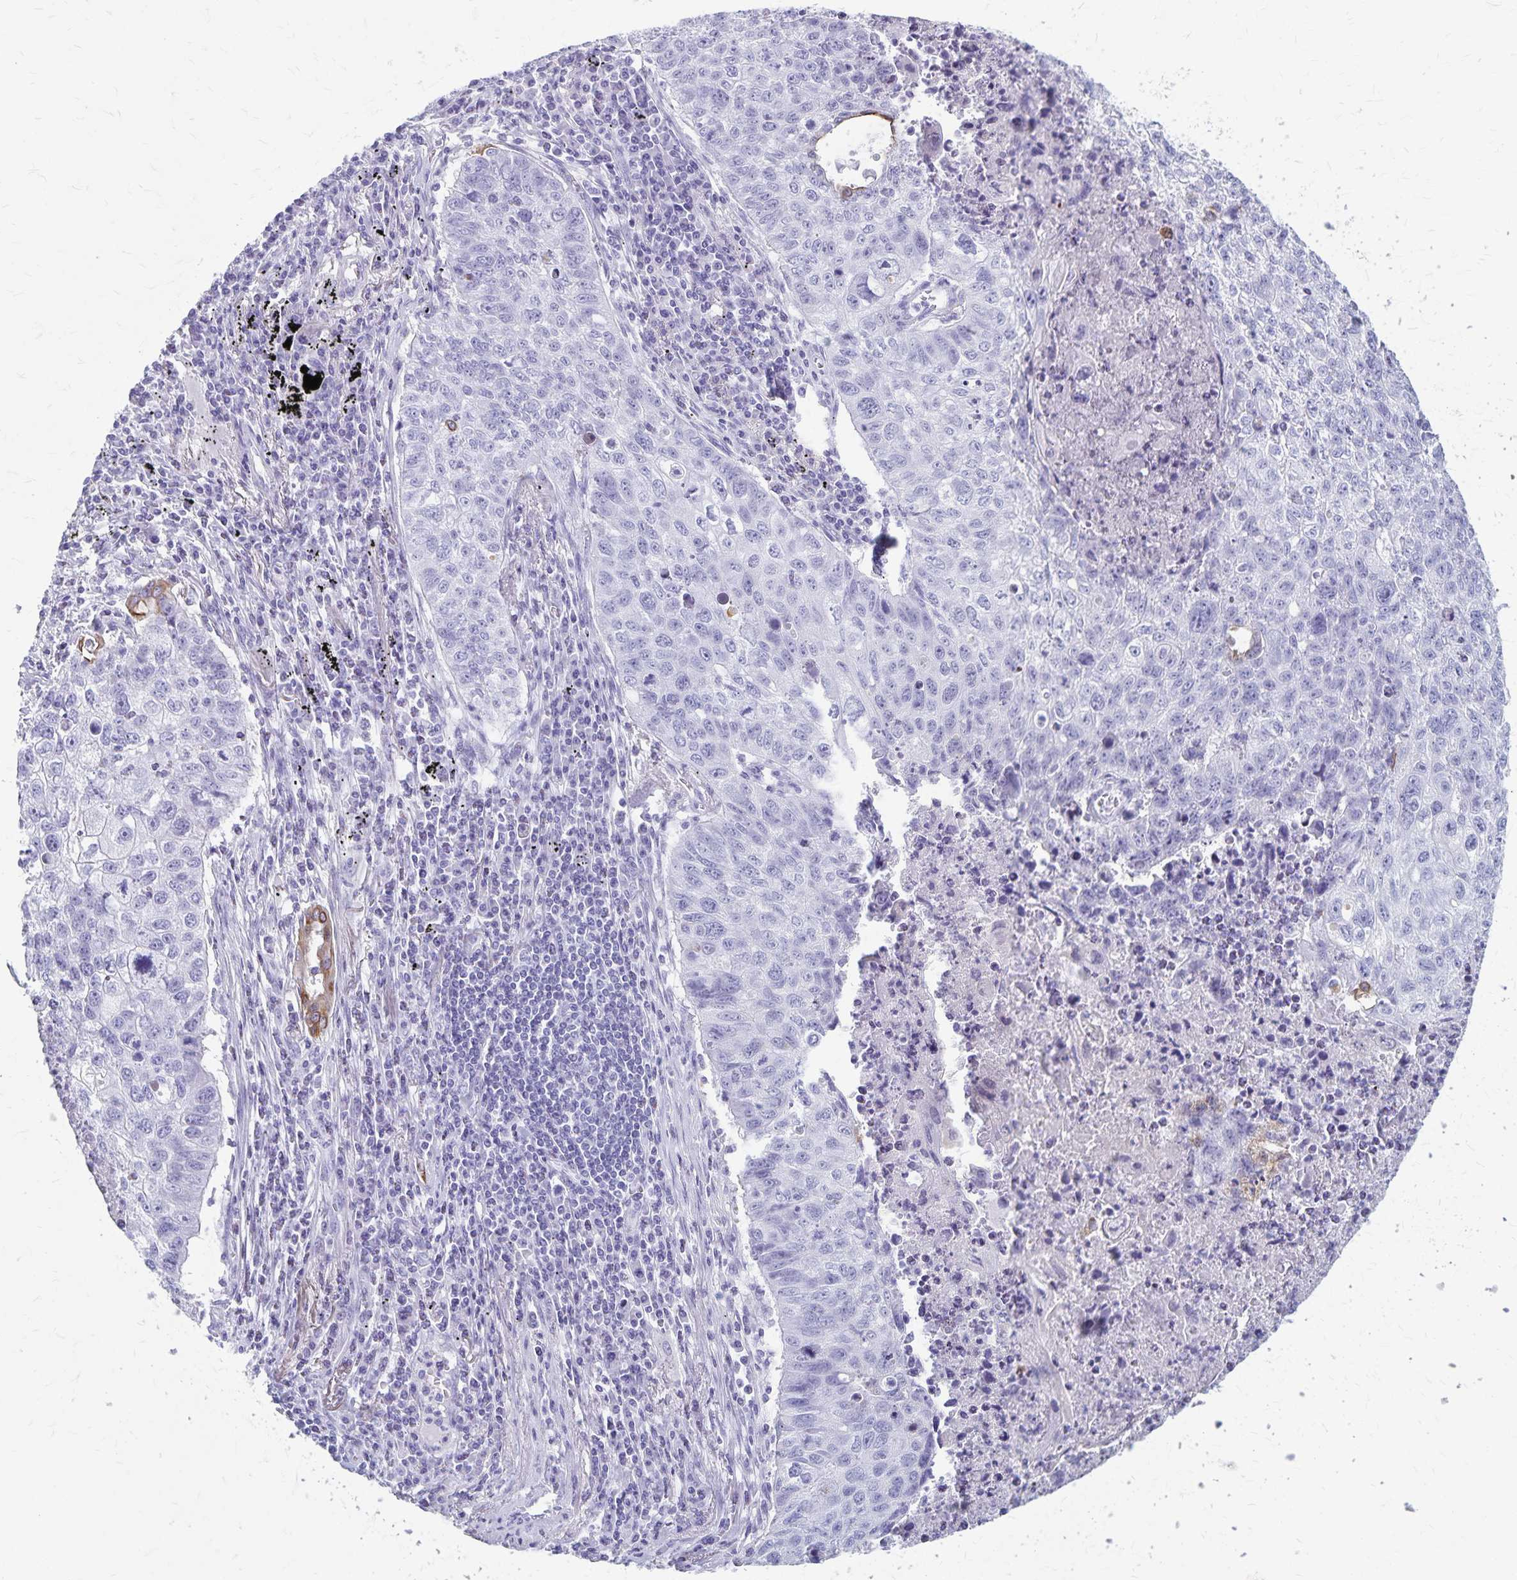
{"staining": {"intensity": "negative", "quantity": "none", "location": "none"}, "tissue": "lung cancer", "cell_type": "Tumor cells", "image_type": "cancer", "snomed": [{"axis": "morphology", "description": "Normal morphology"}, {"axis": "morphology", "description": "Aneuploidy"}, {"axis": "morphology", "description": "Squamous cell carcinoma, NOS"}, {"axis": "topography", "description": "Lymph node"}, {"axis": "topography", "description": "Lung"}], "caption": "Protein analysis of lung cancer (aneuploidy) reveals no significant expression in tumor cells.", "gene": "GPBAR1", "patient": {"sex": "female", "age": 76}}